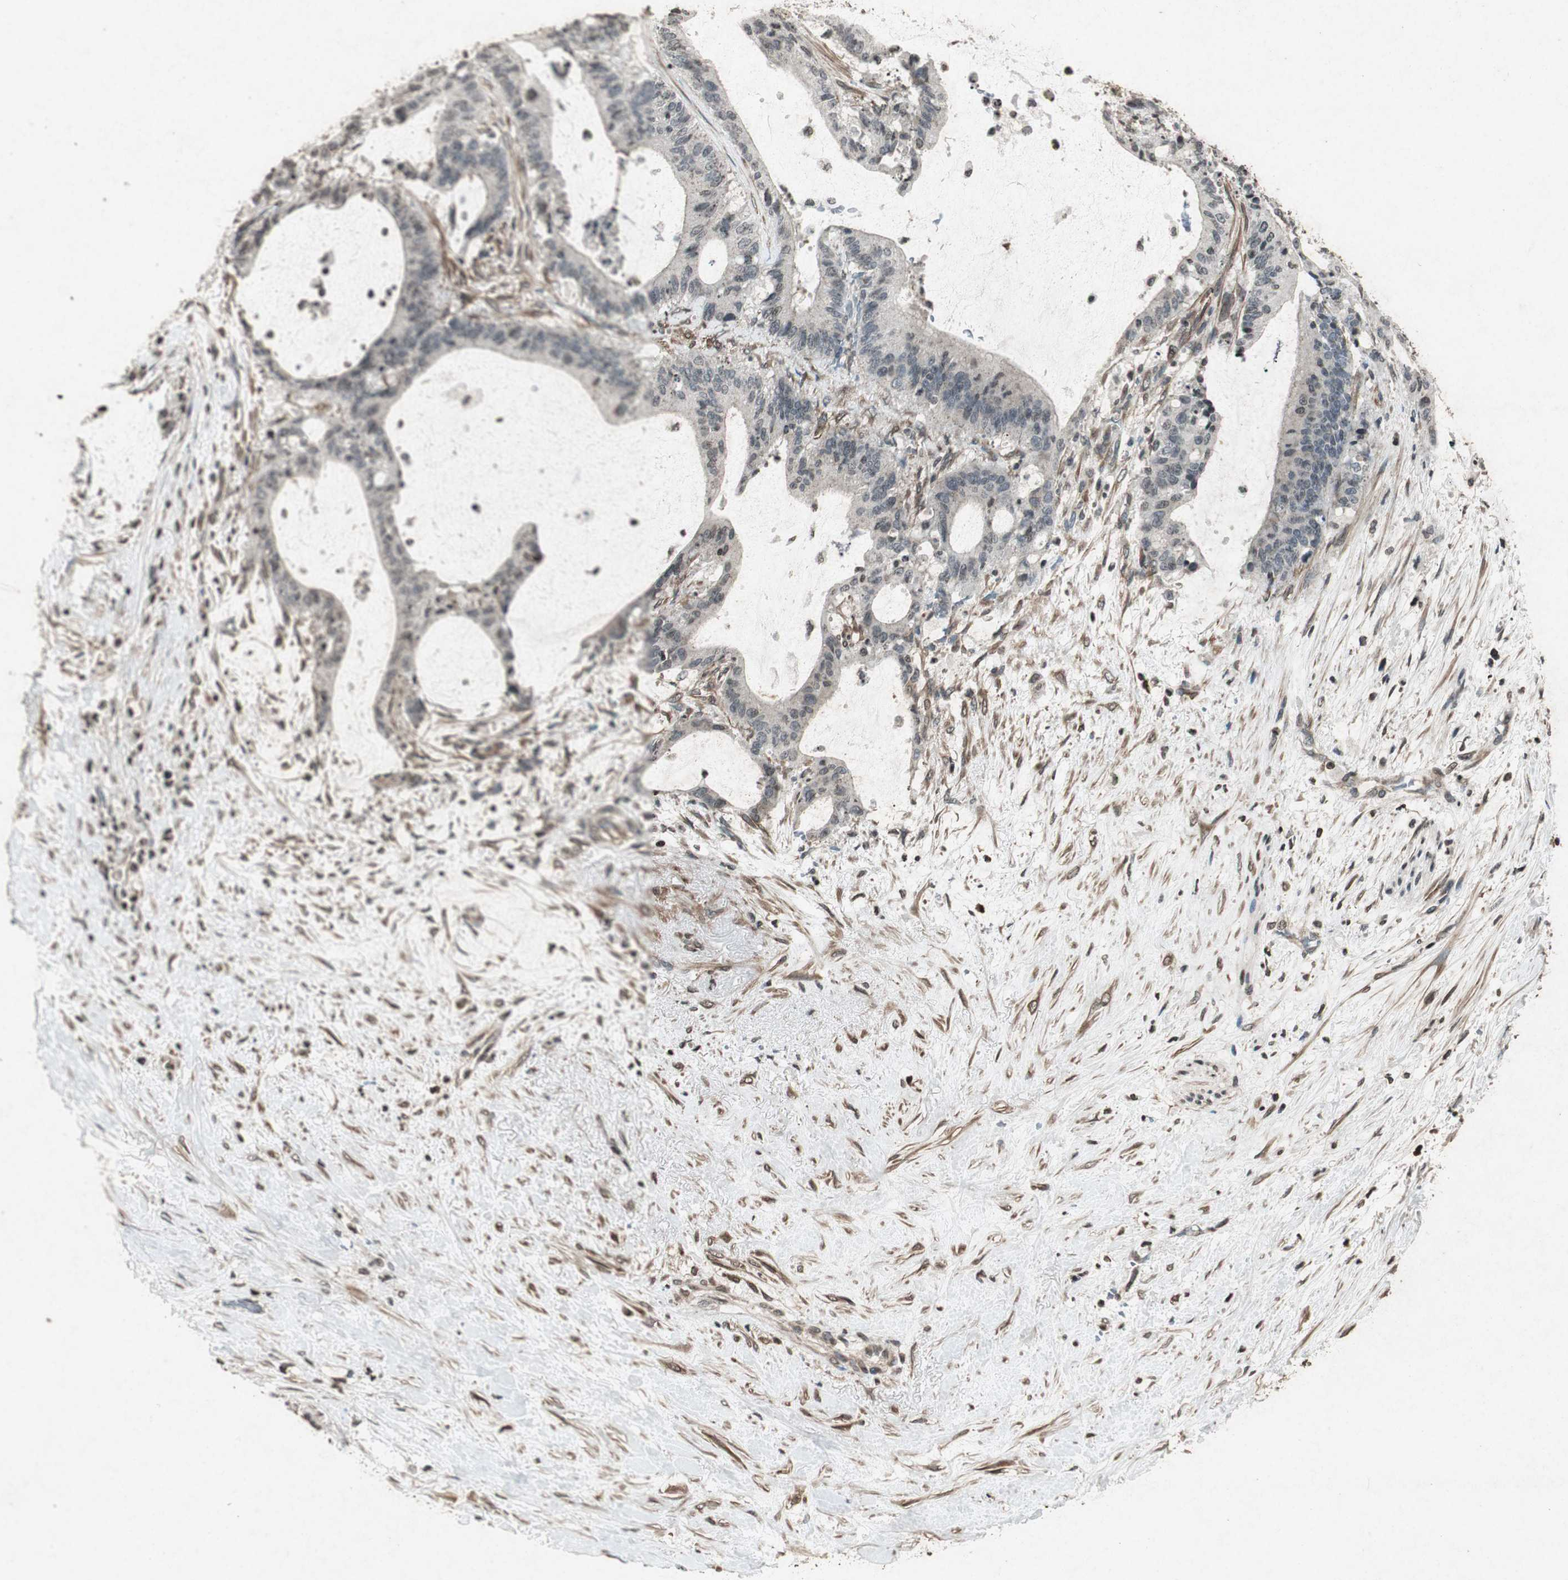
{"staining": {"intensity": "negative", "quantity": "none", "location": "none"}, "tissue": "liver cancer", "cell_type": "Tumor cells", "image_type": "cancer", "snomed": [{"axis": "morphology", "description": "Cholangiocarcinoma"}, {"axis": "topography", "description": "Liver"}], "caption": "Liver cholangiocarcinoma stained for a protein using IHC shows no expression tumor cells.", "gene": "PRKG1", "patient": {"sex": "female", "age": 73}}